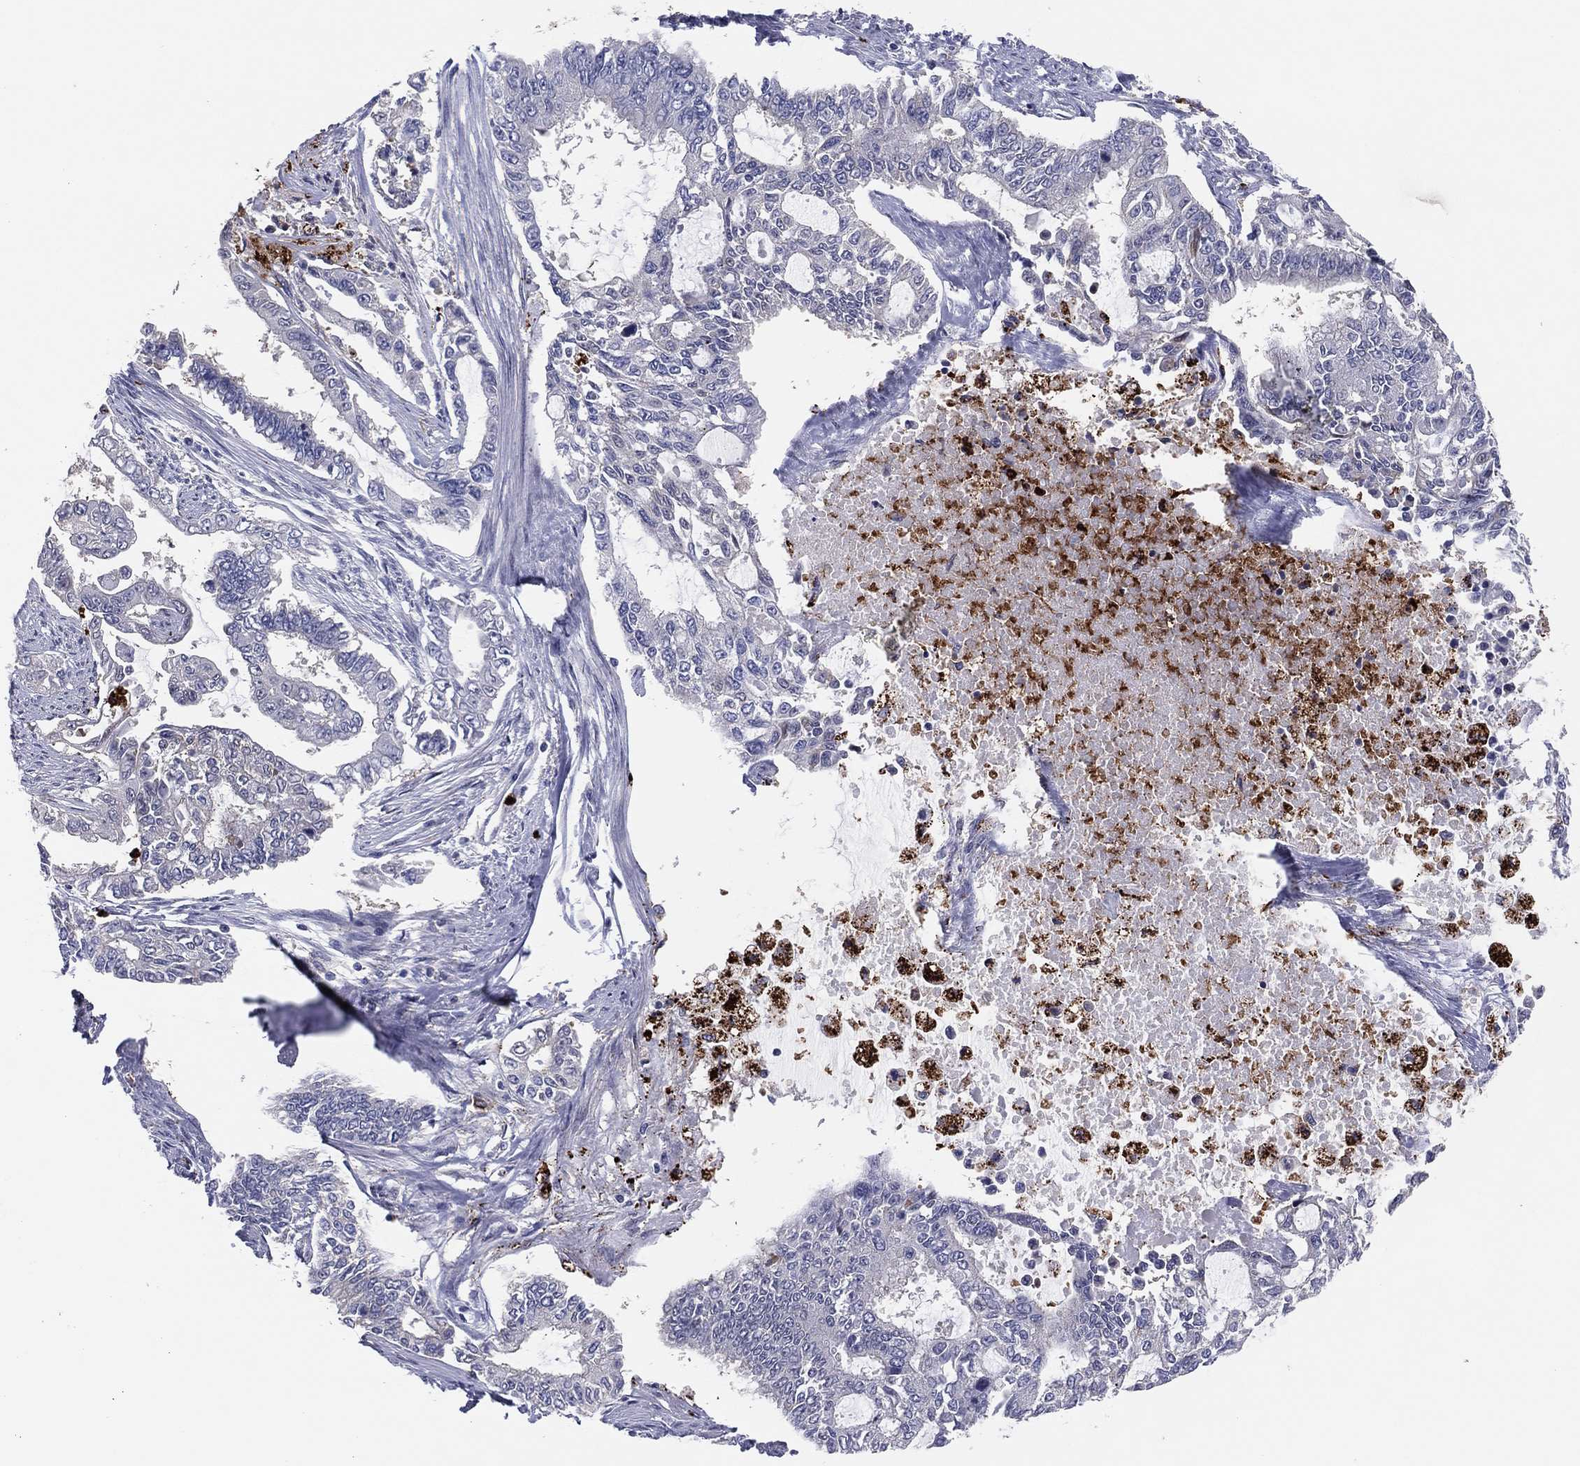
{"staining": {"intensity": "negative", "quantity": "none", "location": "none"}, "tissue": "endometrial cancer", "cell_type": "Tumor cells", "image_type": "cancer", "snomed": [{"axis": "morphology", "description": "Adenocarcinoma, NOS"}, {"axis": "topography", "description": "Uterus"}], "caption": "Immunohistochemical staining of human endometrial cancer demonstrates no significant staining in tumor cells.", "gene": "PLAC8", "patient": {"sex": "female", "age": 59}}